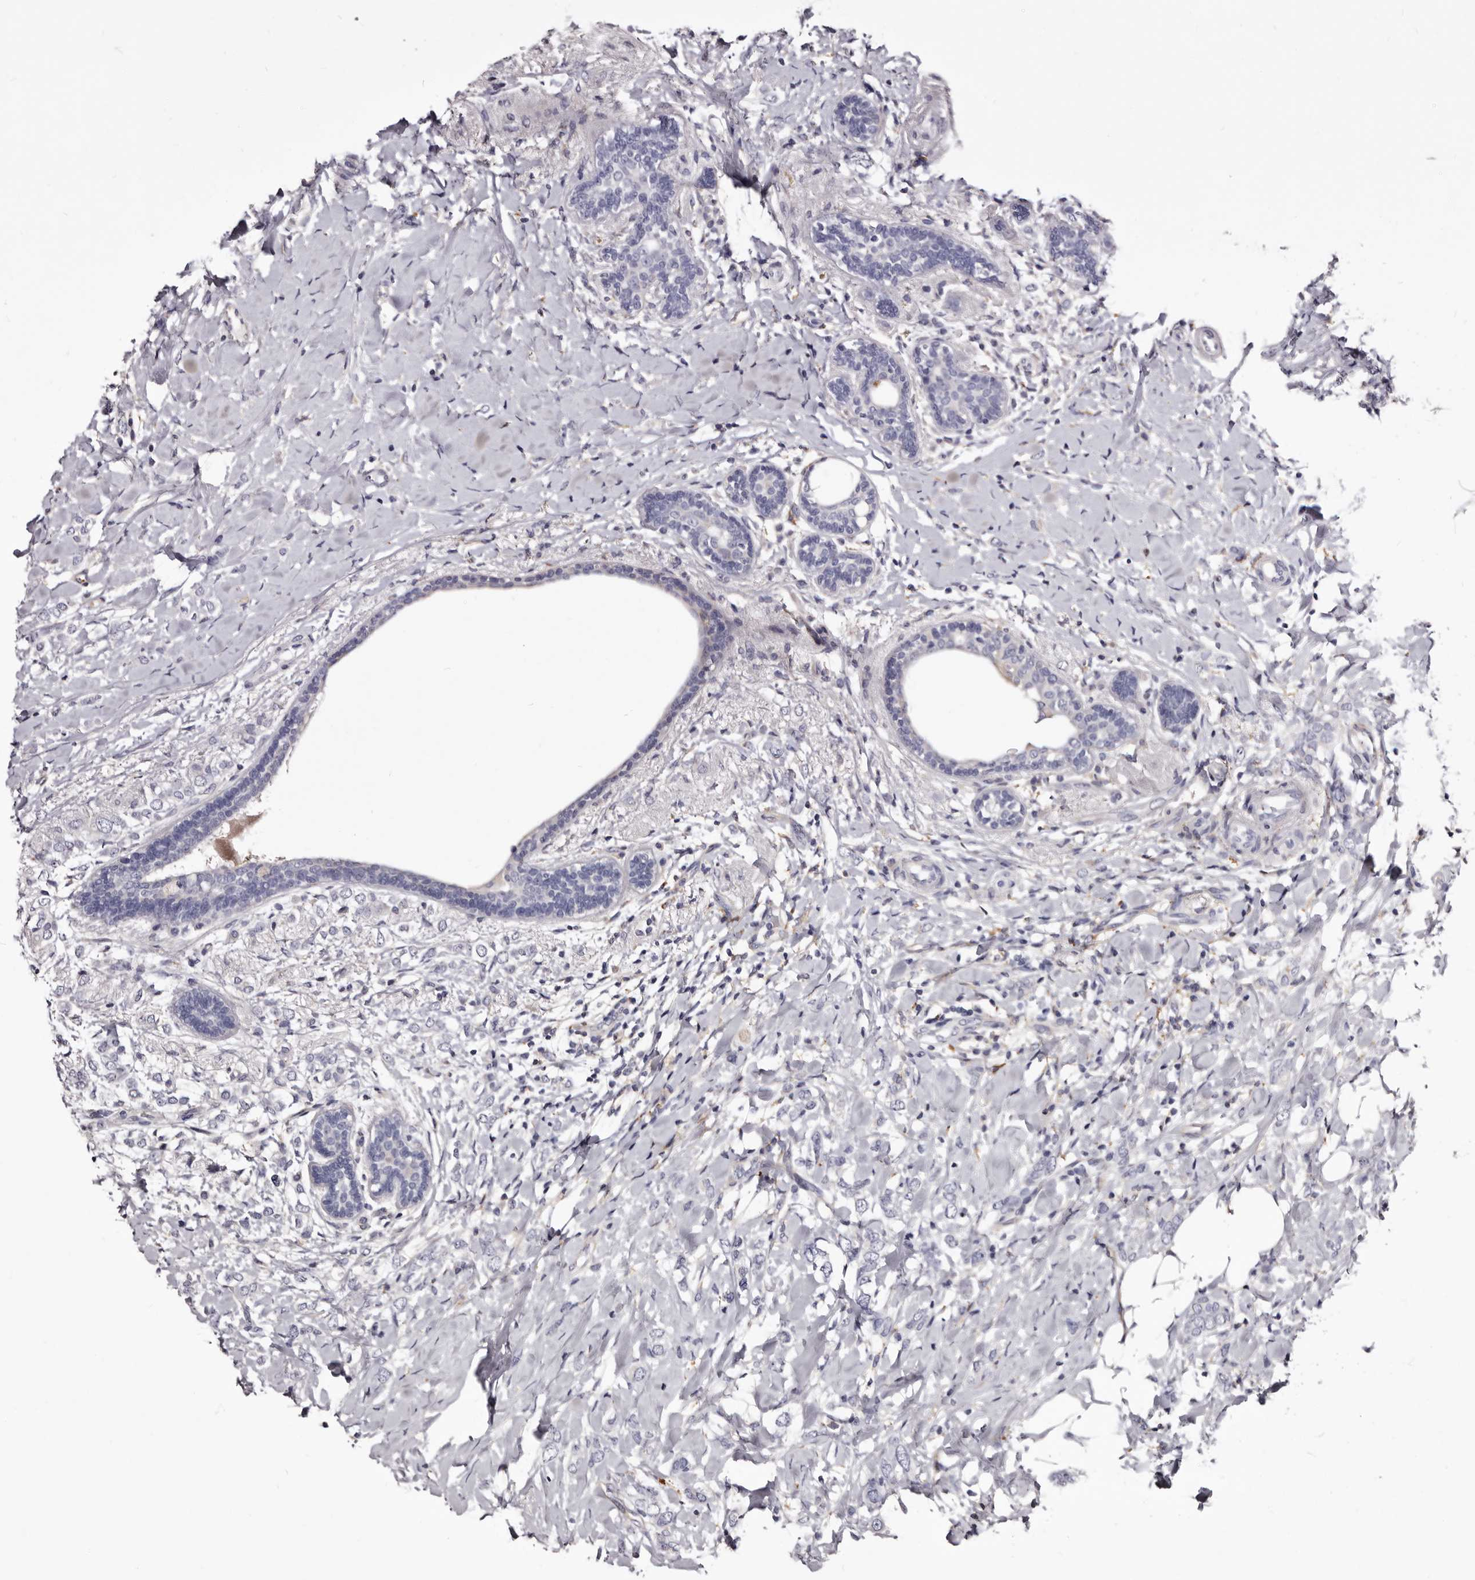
{"staining": {"intensity": "negative", "quantity": "none", "location": "none"}, "tissue": "breast cancer", "cell_type": "Tumor cells", "image_type": "cancer", "snomed": [{"axis": "morphology", "description": "Normal tissue, NOS"}, {"axis": "morphology", "description": "Lobular carcinoma"}, {"axis": "topography", "description": "Breast"}], "caption": "The image exhibits no staining of tumor cells in lobular carcinoma (breast).", "gene": "AUNIP", "patient": {"sex": "female", "age": 47}}